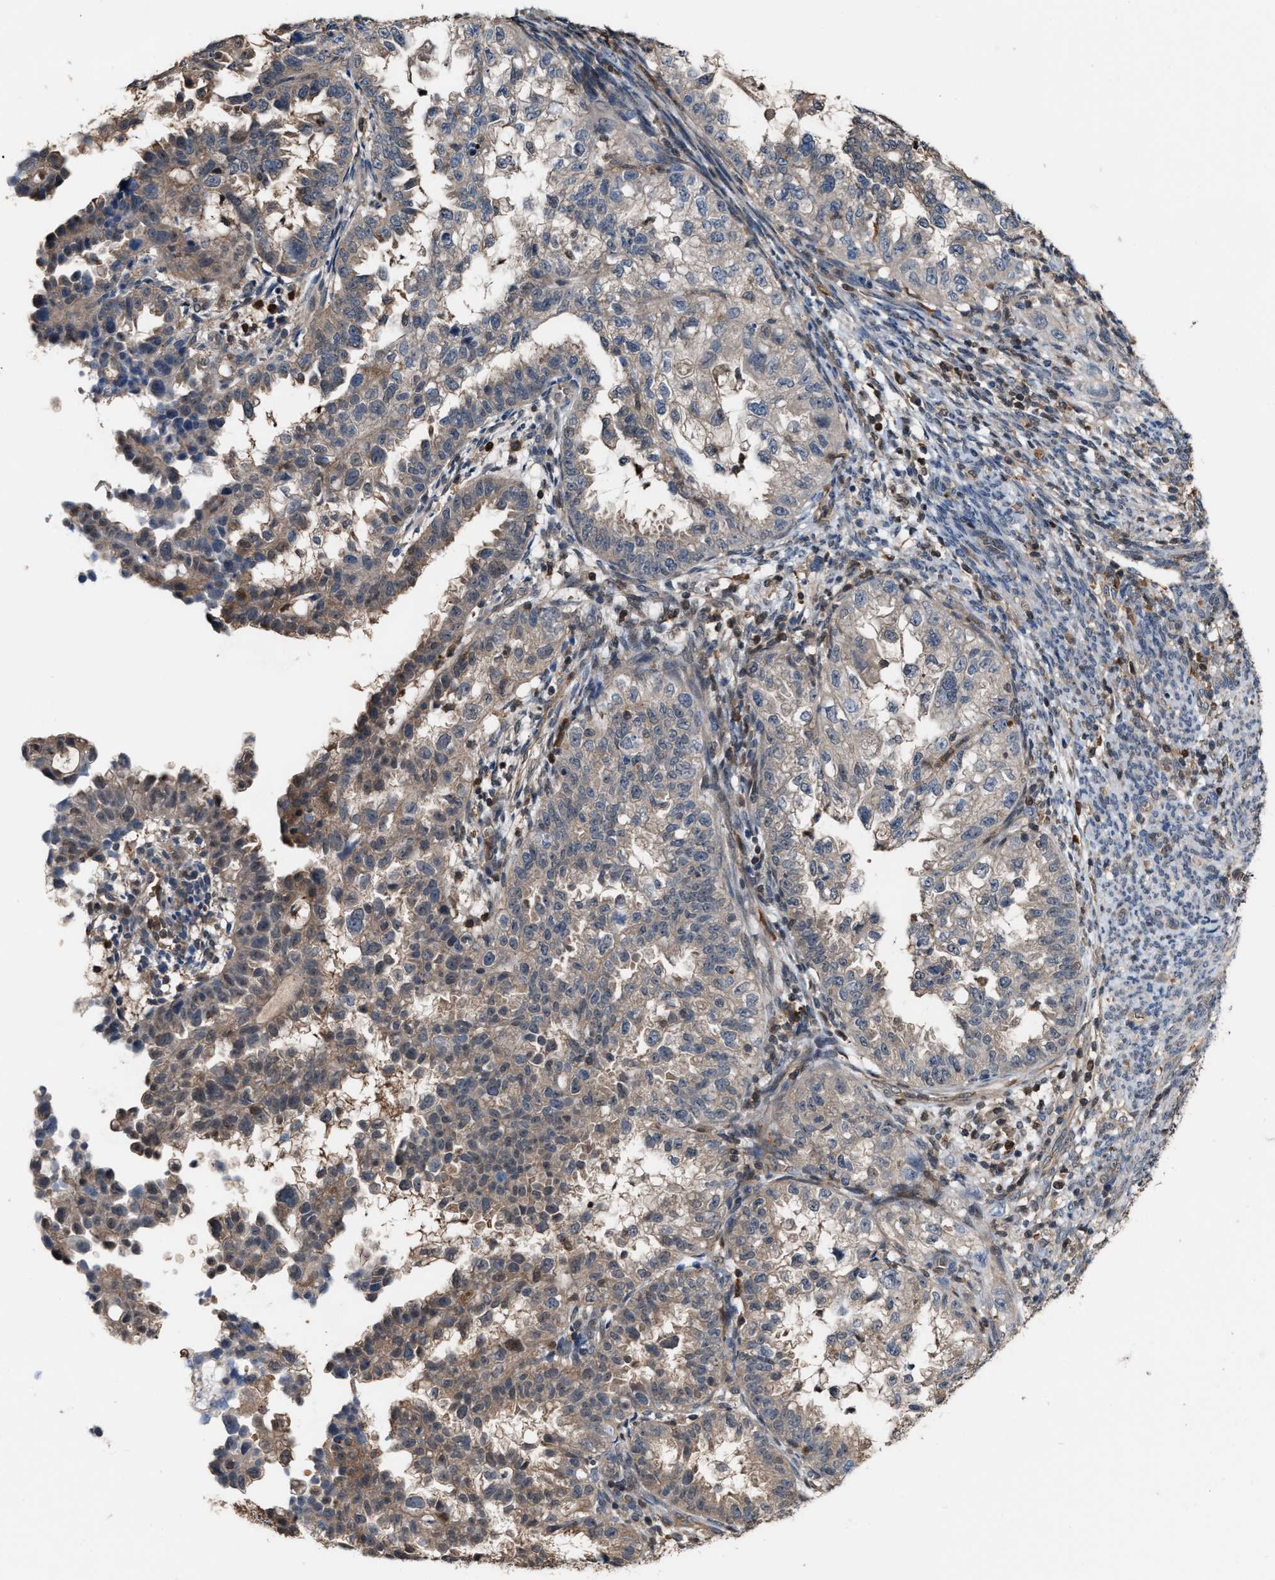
{"staining": {"intensity": "weak", "quantity": ">75%", "location": "cytoplasmic/membranous"}, "tissue": "endometrial cancer", "cell_type": "Tumor cells", "image_type": "cancer", "snomed": [{"axis": "morphology", "description": "Adenocarcinoma, NOS"}, {"axis": "topography", "description": "Endometrium"}], "caption": "High-magnification brightfield microscopy of endometrial adenocarcinoma stained with DAB (brown) and counterstained with hematoxylin (blue). tumor cells exhibit weak cytoplasmic/membranous expression is present in approximately>75% of cells. (DAB (3,3'-diaminobenzidine) = brown stain, brightfield microscopy at high magnification).", "gene": "MTPN", "patient": {"sex": "female", "age": 85}}